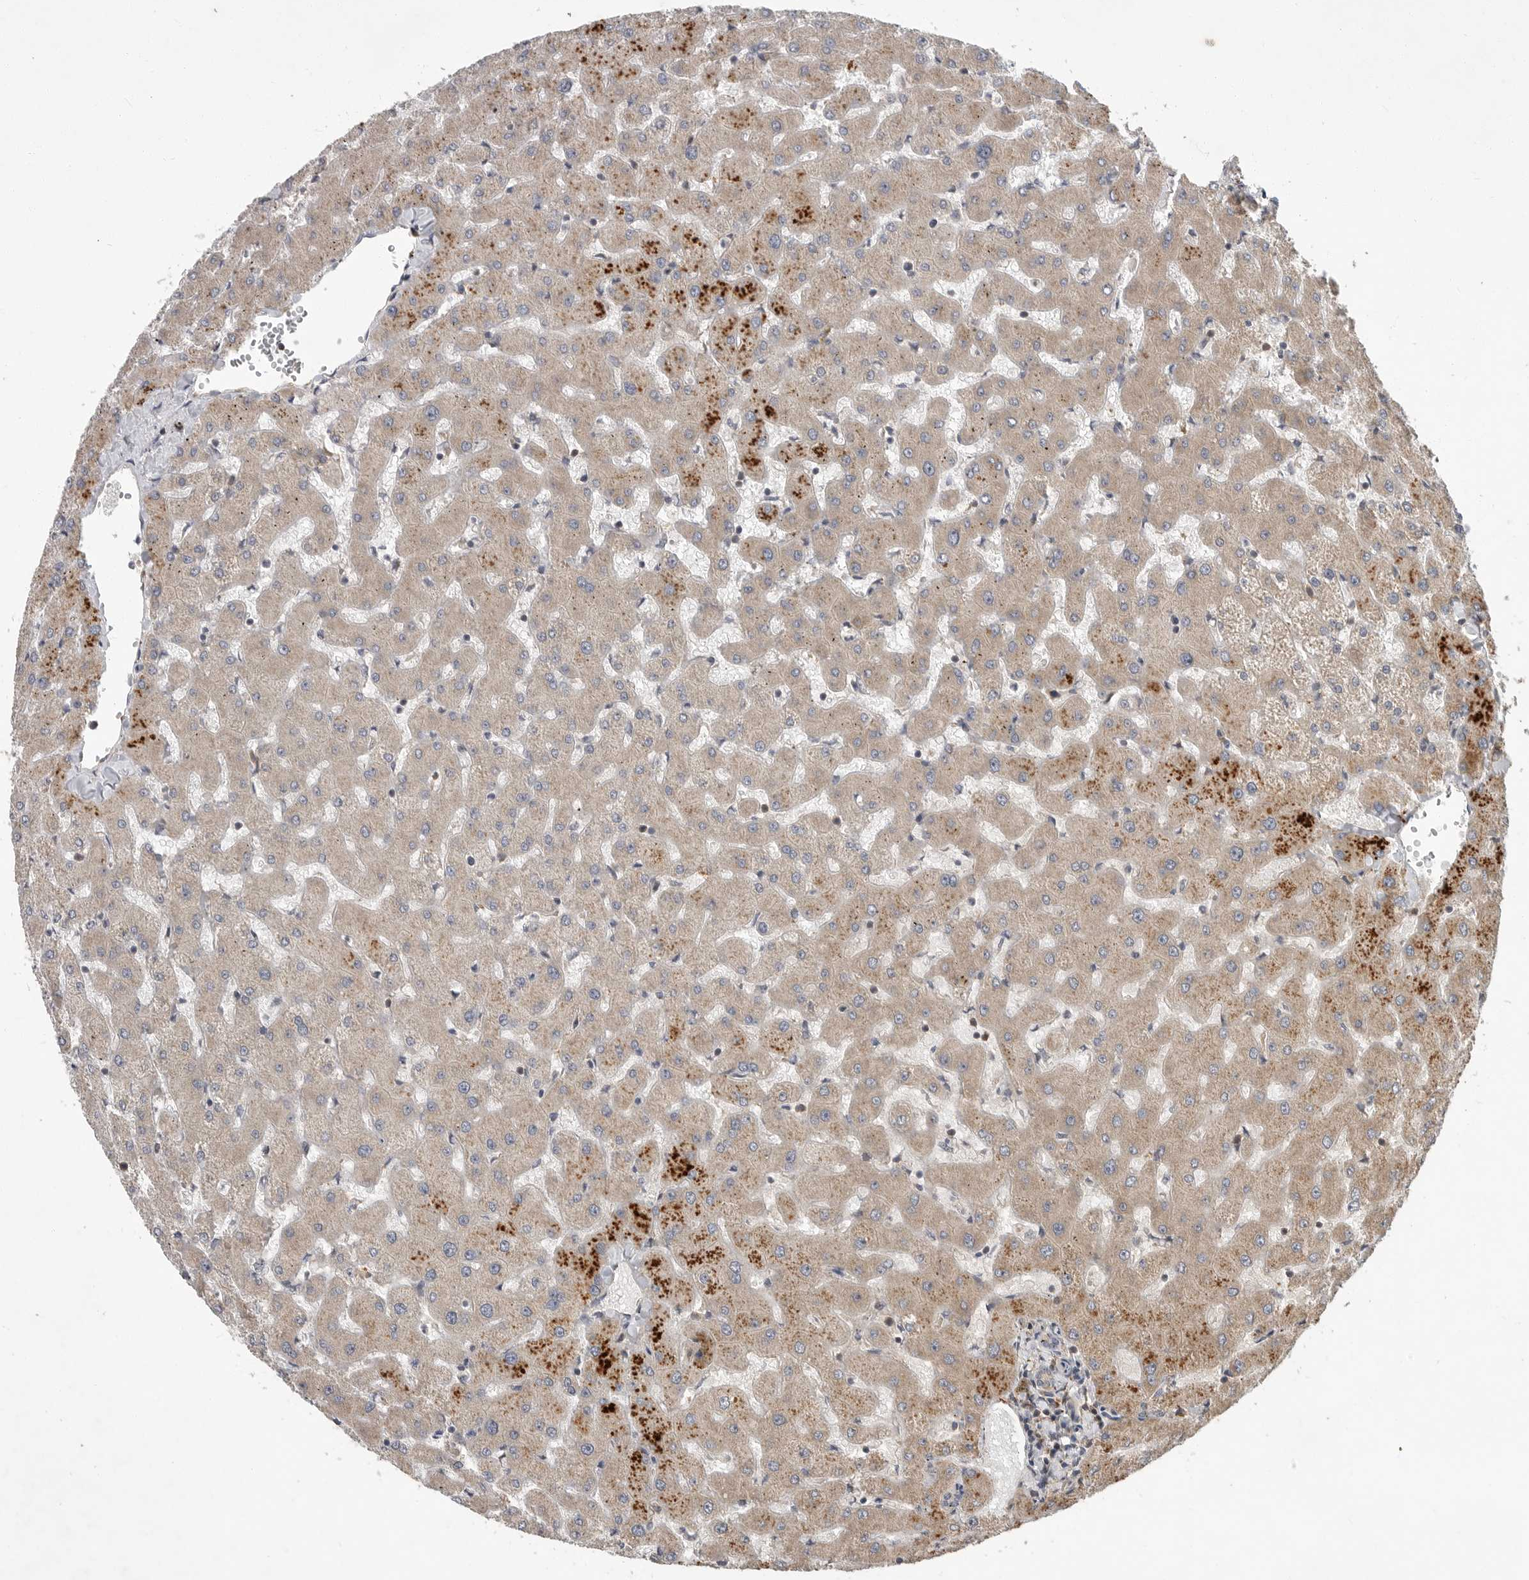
{"staining": {"intensity": "negative", "quantity": "none", "location": "none"}, "tissue": "liver", "cell_type": "Cholangiocytes", "image_type": "normal", "snomed": [{"axis": "morphology", "description": "Normal tissue, NOS"}, {"axis": "topography", "description": "Liver"}], "caption": "Benign liver was stained to show a protein in brown. There is no significant positivity in cholangiocytes. (DAB immunohistochemistry (IHC) visualized using brightfield microscopy, high magnification).", "gene": "OSBPL9", "patient": {"sex": "female", "age": 63}}